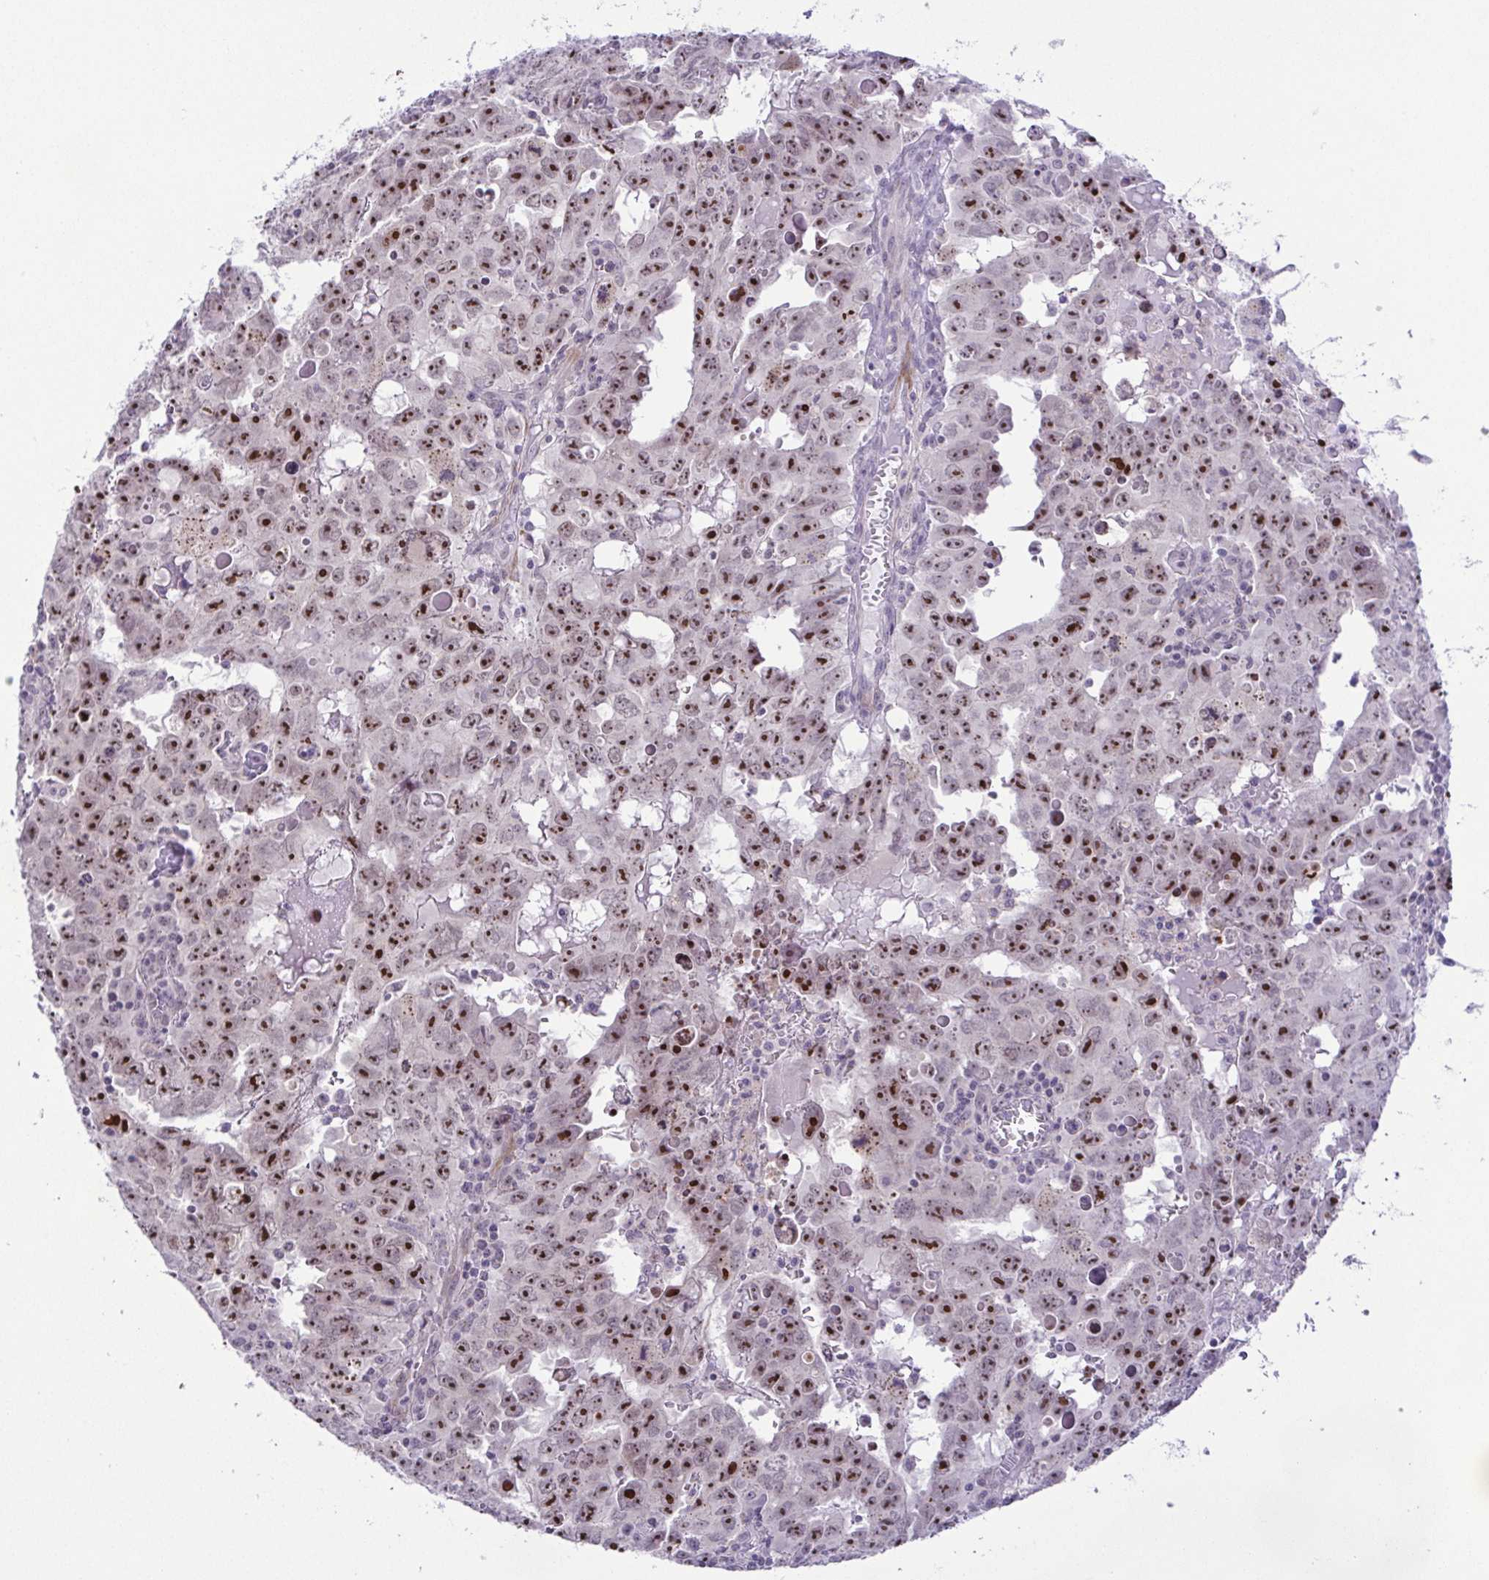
{"staining": {"intensity": "strong", "quantity": ">75%", "location": "nuclear"}, "tissue": "testis cancer", "cell_type": "Tumor cells", "image_type": "cancer", "snomed": [{"axis": "morphology", "description": "Carcinoma, Embryonal, NOS"}, {"axis": "topography", "description": "Testis"}], "caption": "High-magnification brightfield microscopy of testis embryonal carcinoma stained with DAB (brown) and counterstained with hematoxylin (blue). tumor cells exhibit strong nuclear positivity is appreciated in approximately>75% of cells. (DAB IHC, brown staining for protein, blue staining for nuclei).", "gene": "RSL24D1", "patient": {"sex": "male", "age": 22}}